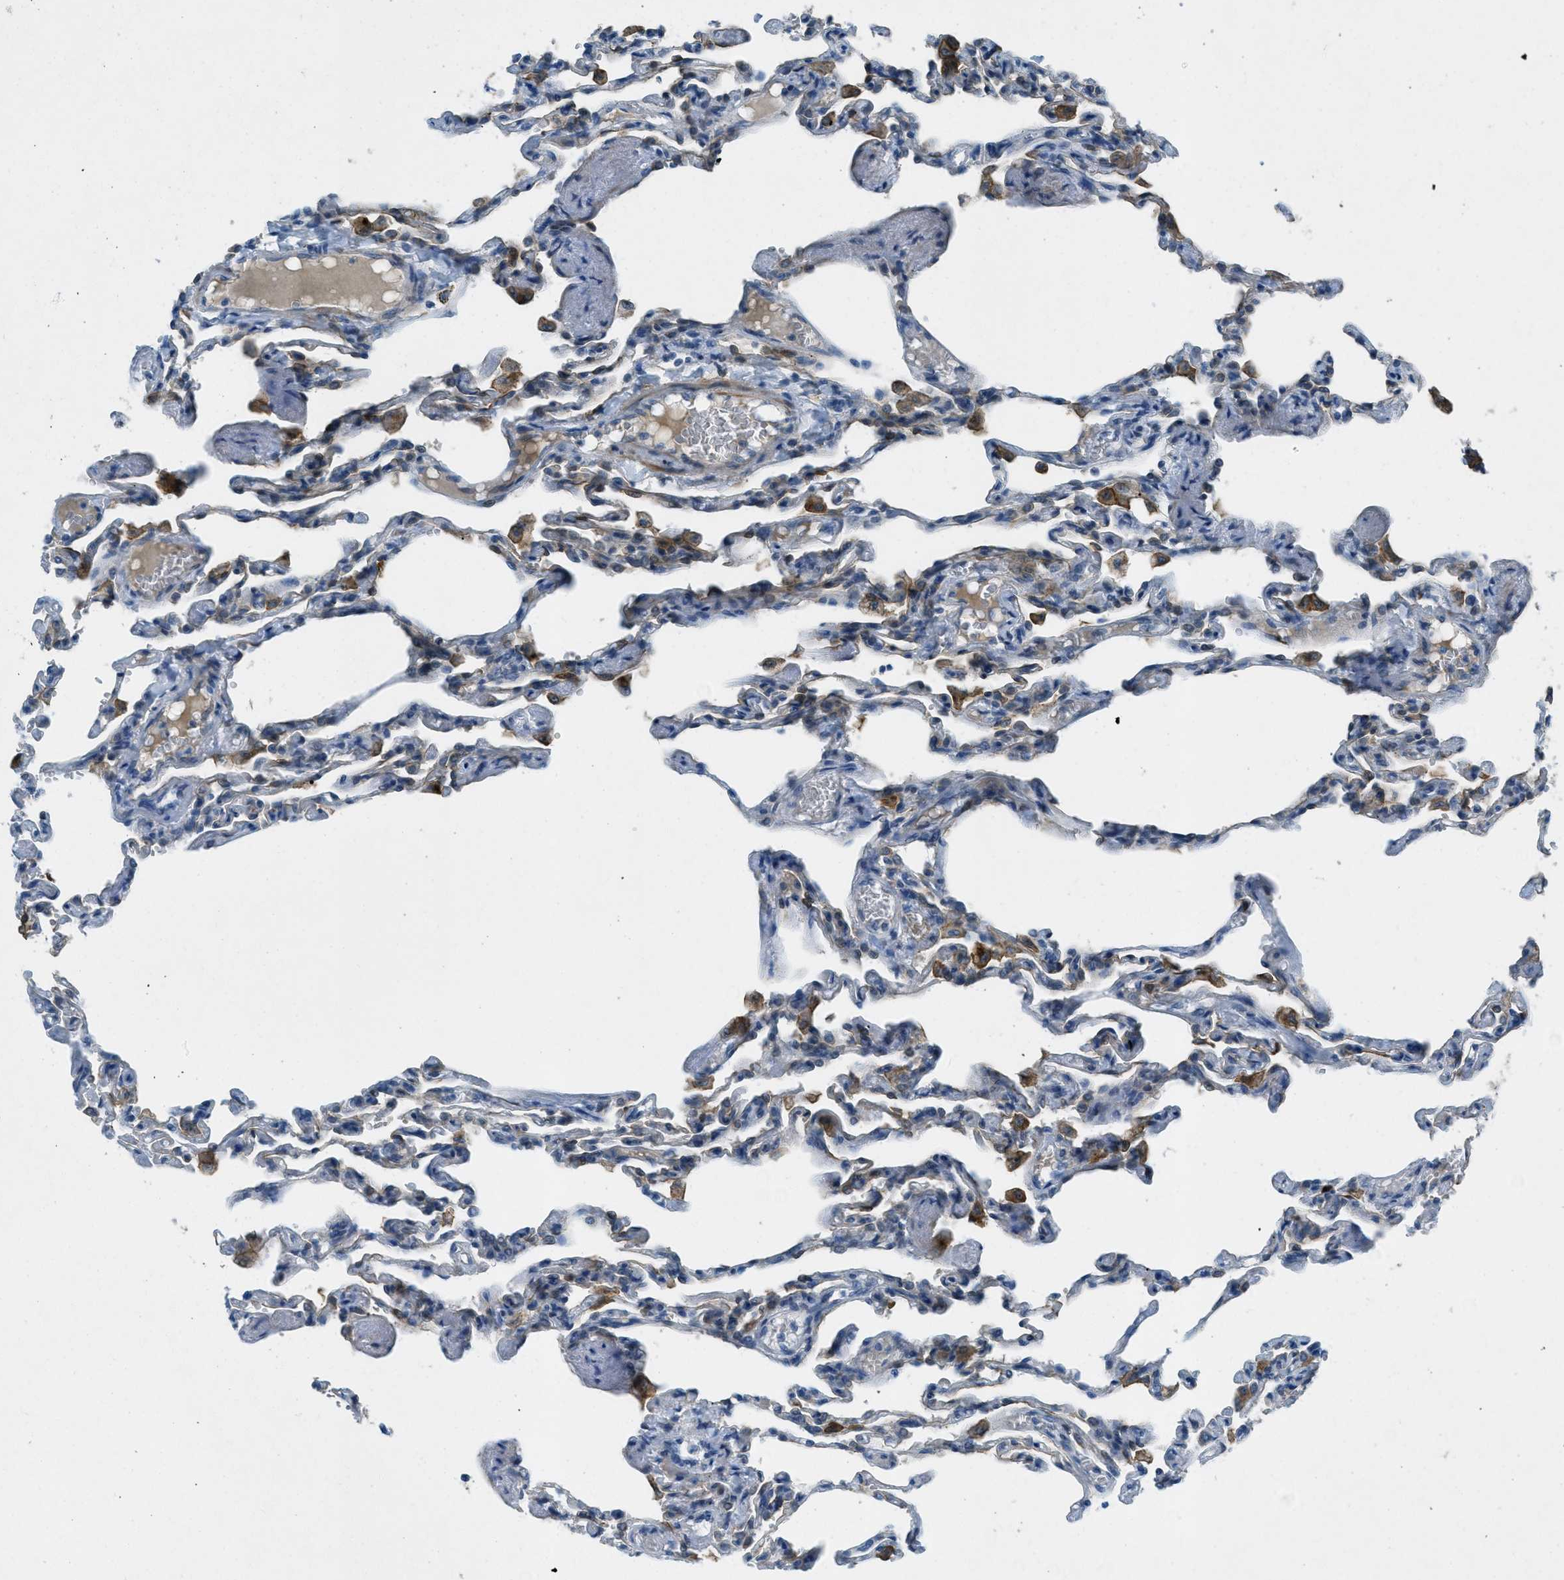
{"staining": {"intensity": "weak", "quantity": "<25%", "location": "cytoplasmic/membranous"}, "tissue": "lung", "cell_type": "Alveolar cells", "image_type": "normal", "snomed": [{"axis": "morphology", "description": "Normal tissue, NOS"}, {"axis": "topography", "description": "Lung"}], "caption": "The immunohistochemistry image has no significant positivity in alveolar cells of lung.", "gene": "KLHL8", "patient": {"sex": "male", "age": 21}}